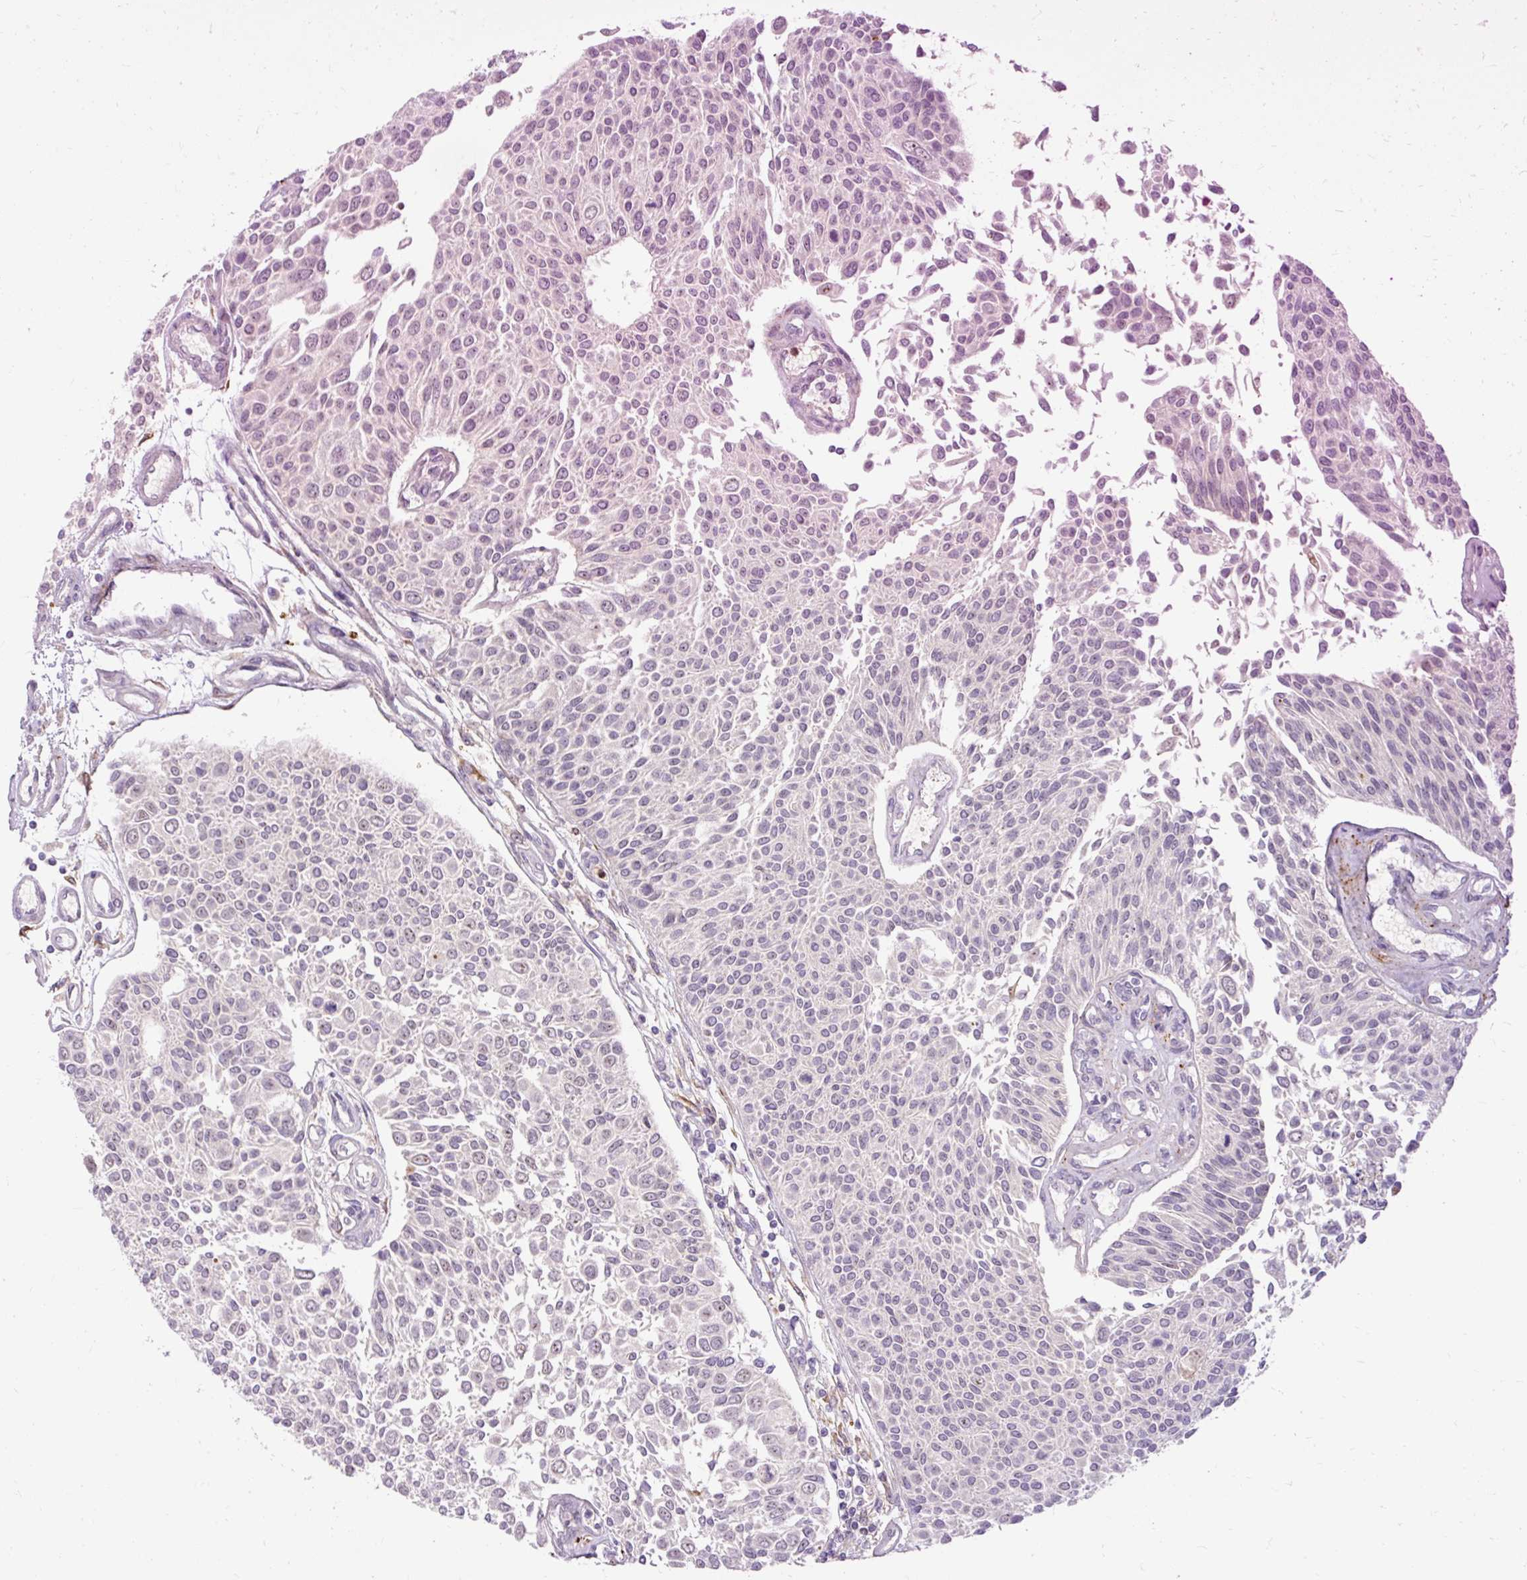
{"staining": {"intensity": "negative", "quantity": "none", "location": "none"}, "tissue": "urothelial cancer", "cell_type": "Tumor cells", "image_type": "cancer", "snomed": [{"axis": "morphology", "description": "Urothelial carcinoma, NOS"}, {"axis": "topography", "description": "Urinary bladder"}], "caption": "Tumor cells show no significant protein positivity in transitional cell carcinoma.", "gene": "CEBPZ", "patient": {"sex": "male", "age": 55}}